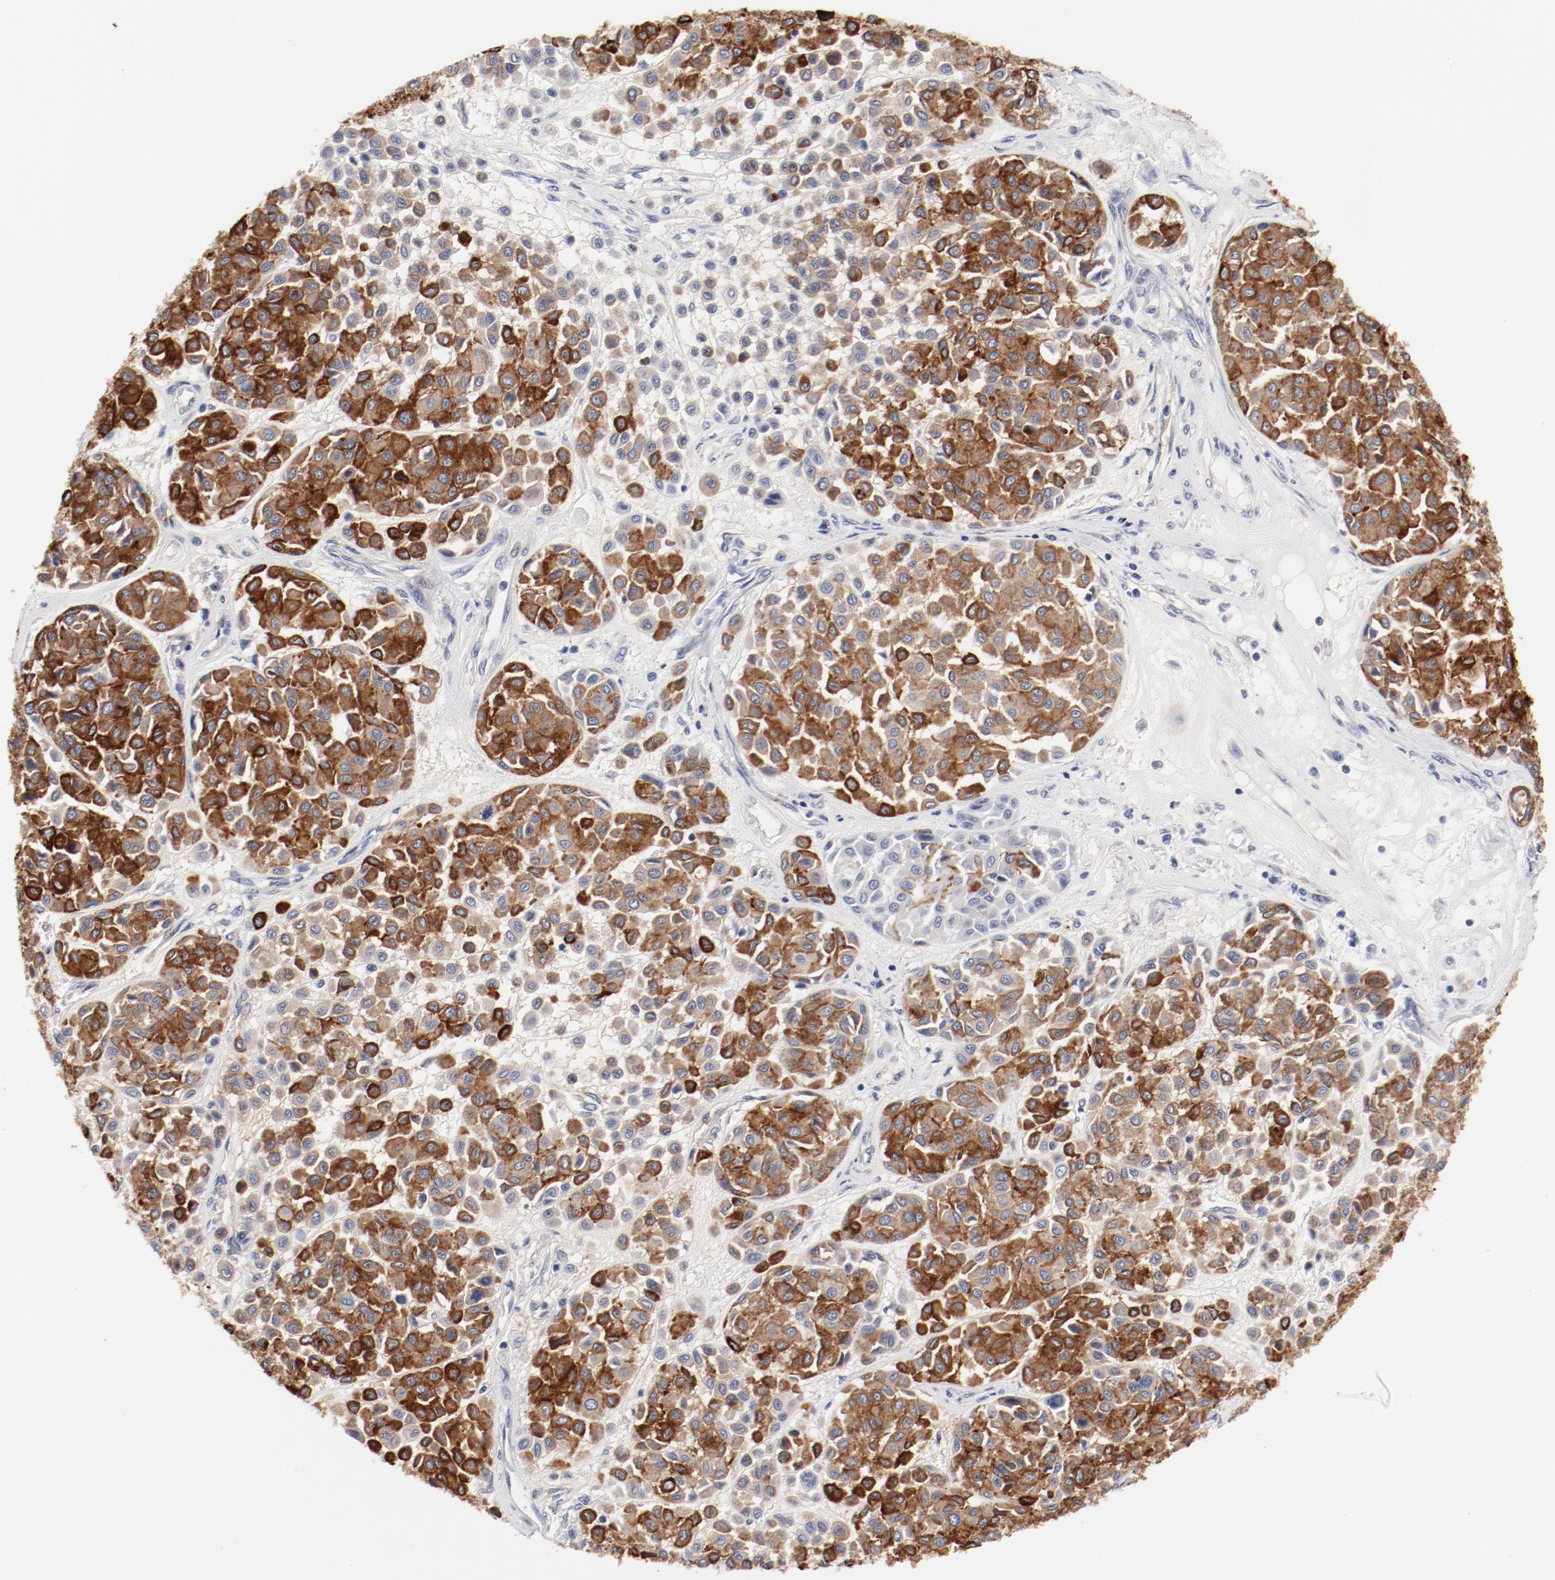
{"staining": {"intensity": "strong", "quantity": ">75%", "location": "cytoplasmic/membranous"}, "tissue": "melanoma", "cell_type": "Tumor cells", "image_type": "cancer", "snomed": [{"axis": "morphology", "description": "Malignant melanoma, Metastatic site"}, {"axis": "topography", "description": "Soft tissue"}], "caption": "This micrograph demonstrates immunohistochemistry (IHC) staining of human melanoma, with high strong cytoplasmic/membranous expression in about >75% of tumor cells.", "gene": "GPR143", "patient": {"sex": "male", "age": 41}}